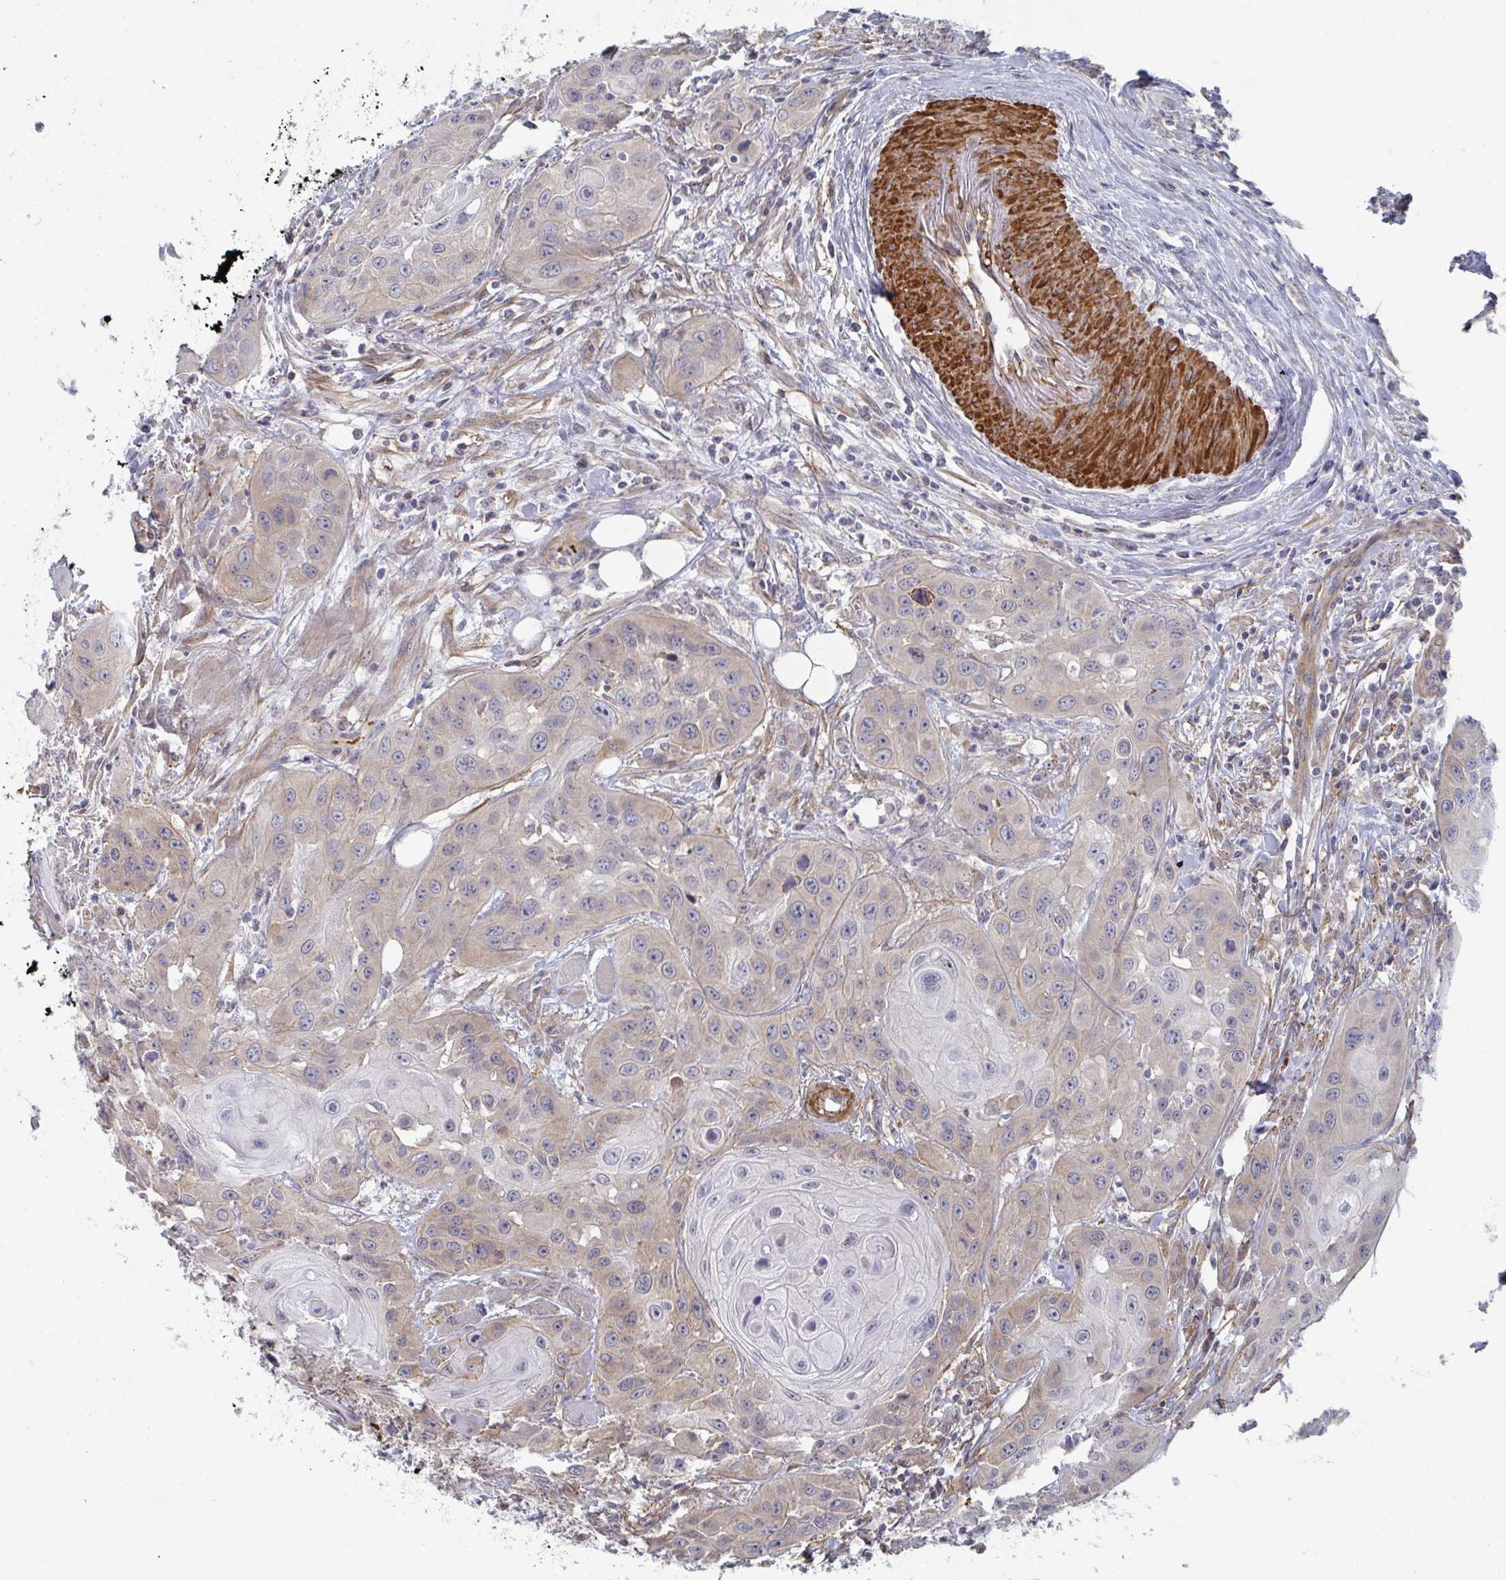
{"staining": {"intensity": "weak", "quantity": "25%-75%", "location": "cytoplasmic/membranous"}, "tissue": "head and neck cancer", "cell_type": "Tumor cells", "image_type": "cancer", "snomed": [{"axis": "morphology", "description": "Squamous cell carcinoma, NOS"}, {"axis": "topography", "description": "Oral tissue"}, {"axis": "topography", "description": "Head-Neck"}], "caption": "An immunohistochemistry photomicrograph of neoplastic tissue is shown. Protein staining in brown labels weak cytoplasmic/membranous positivity in squamous cell carcinoma (head and neck) within tumor cells.", "gene": "NEURL4", "patient": {"sex": "male", "age": 58}}